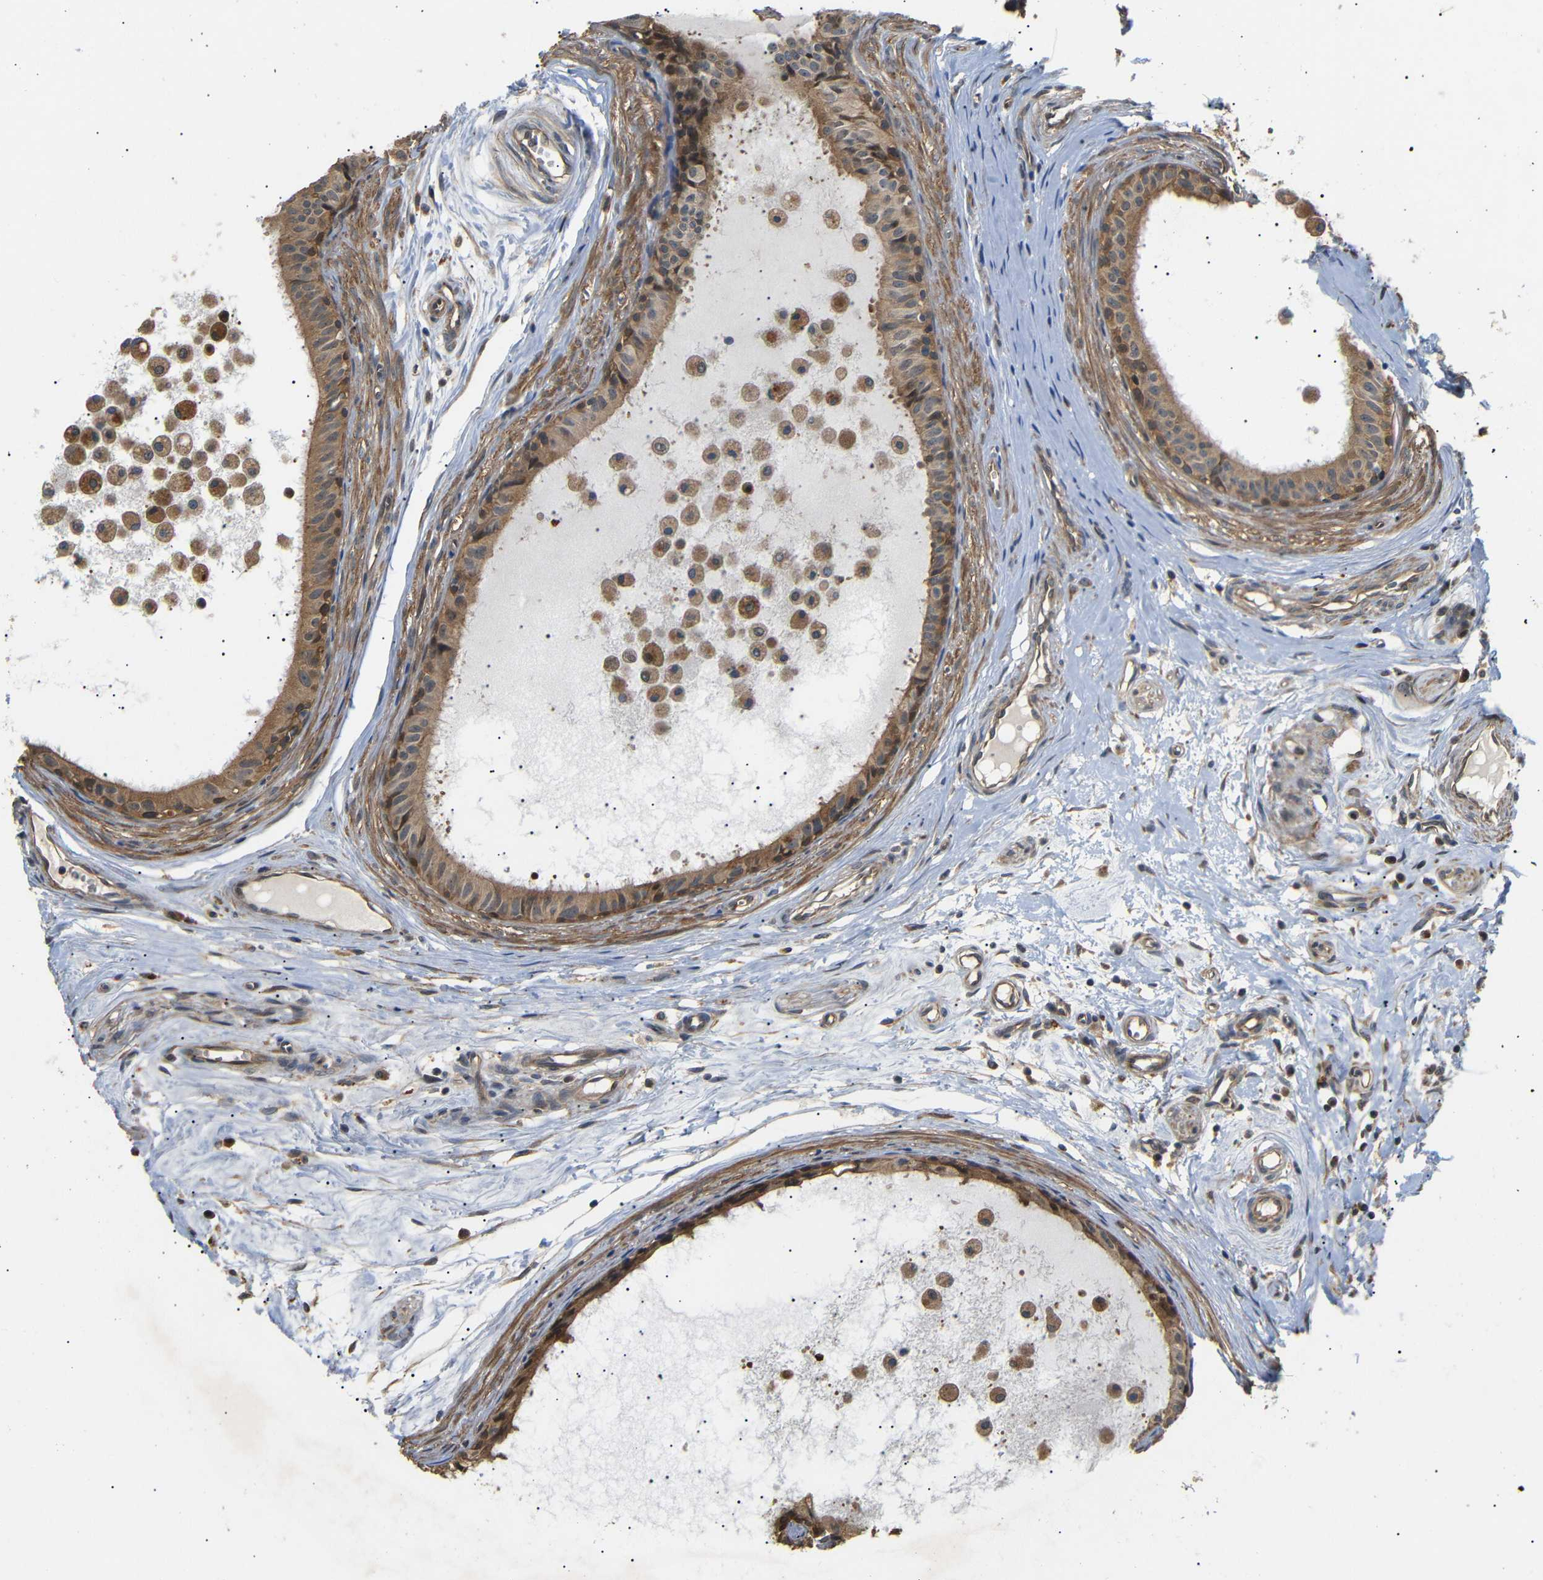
{"staining": {"intensity": "moderate", "quantity": ">75%", "location": "cytoplasmic/membranous"}, "tissue": "epididymis", "cell_type": "Glandular cells", "image_type": "normal", "snomed": [{"axis": "morphology", "description": "Normal tissue, NOS"}, {"axis": "morphology", "description": "Inflammation, NOS"}, {"axis": "topography", "description": "Epididymis"}], "caption": "A micrograph showing moderate cytoplasmic/membranous positivity in approximately >75% of glandular cells in normal epididymis, as visualized by brown immunohistochemical staining.", "gene": "DDR1", "patient": {"sex": "male", "age": 85}}